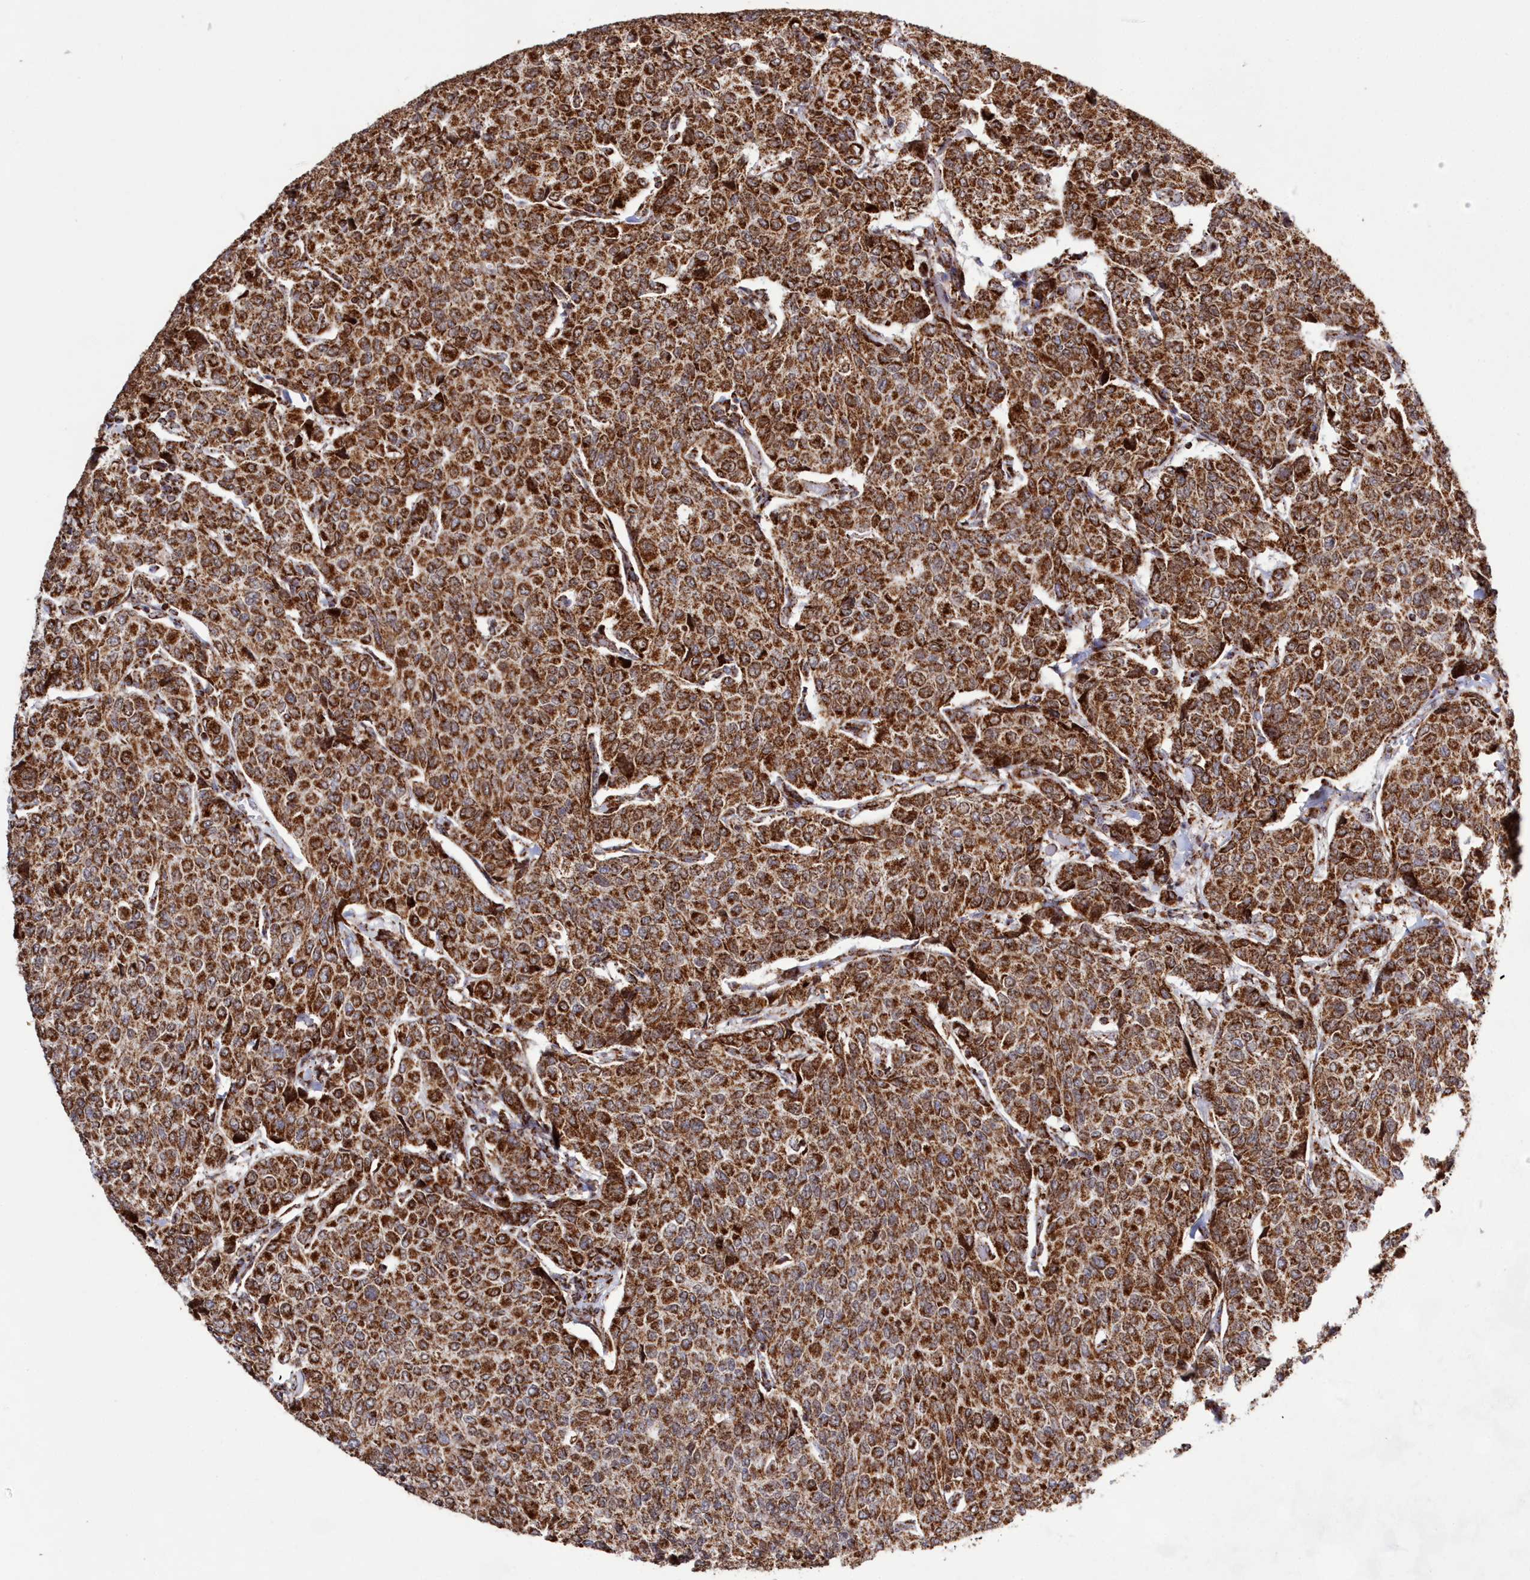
{"staining": {"intensity": "strong", "quantity": ">75%", "location": "cytoplasmic/membranous"}, "tissue": "breast cancer", "cell_type": "Tumor cells", "image_type": "cancer", "snomed": [{"axis": "morphology", "description": "Duct carcinoma"}, {"axis": "topography", "description": "Breast"}], "caption": "Approximately >75% of tumor cells in human breast infiltrating ductal carcinoma show strong cytoplasmic/membranous protein expression as visualized by brown immunohistochemical staining.", "gene": "HADHB", "patient": {"sex": "female", "age": 55}}